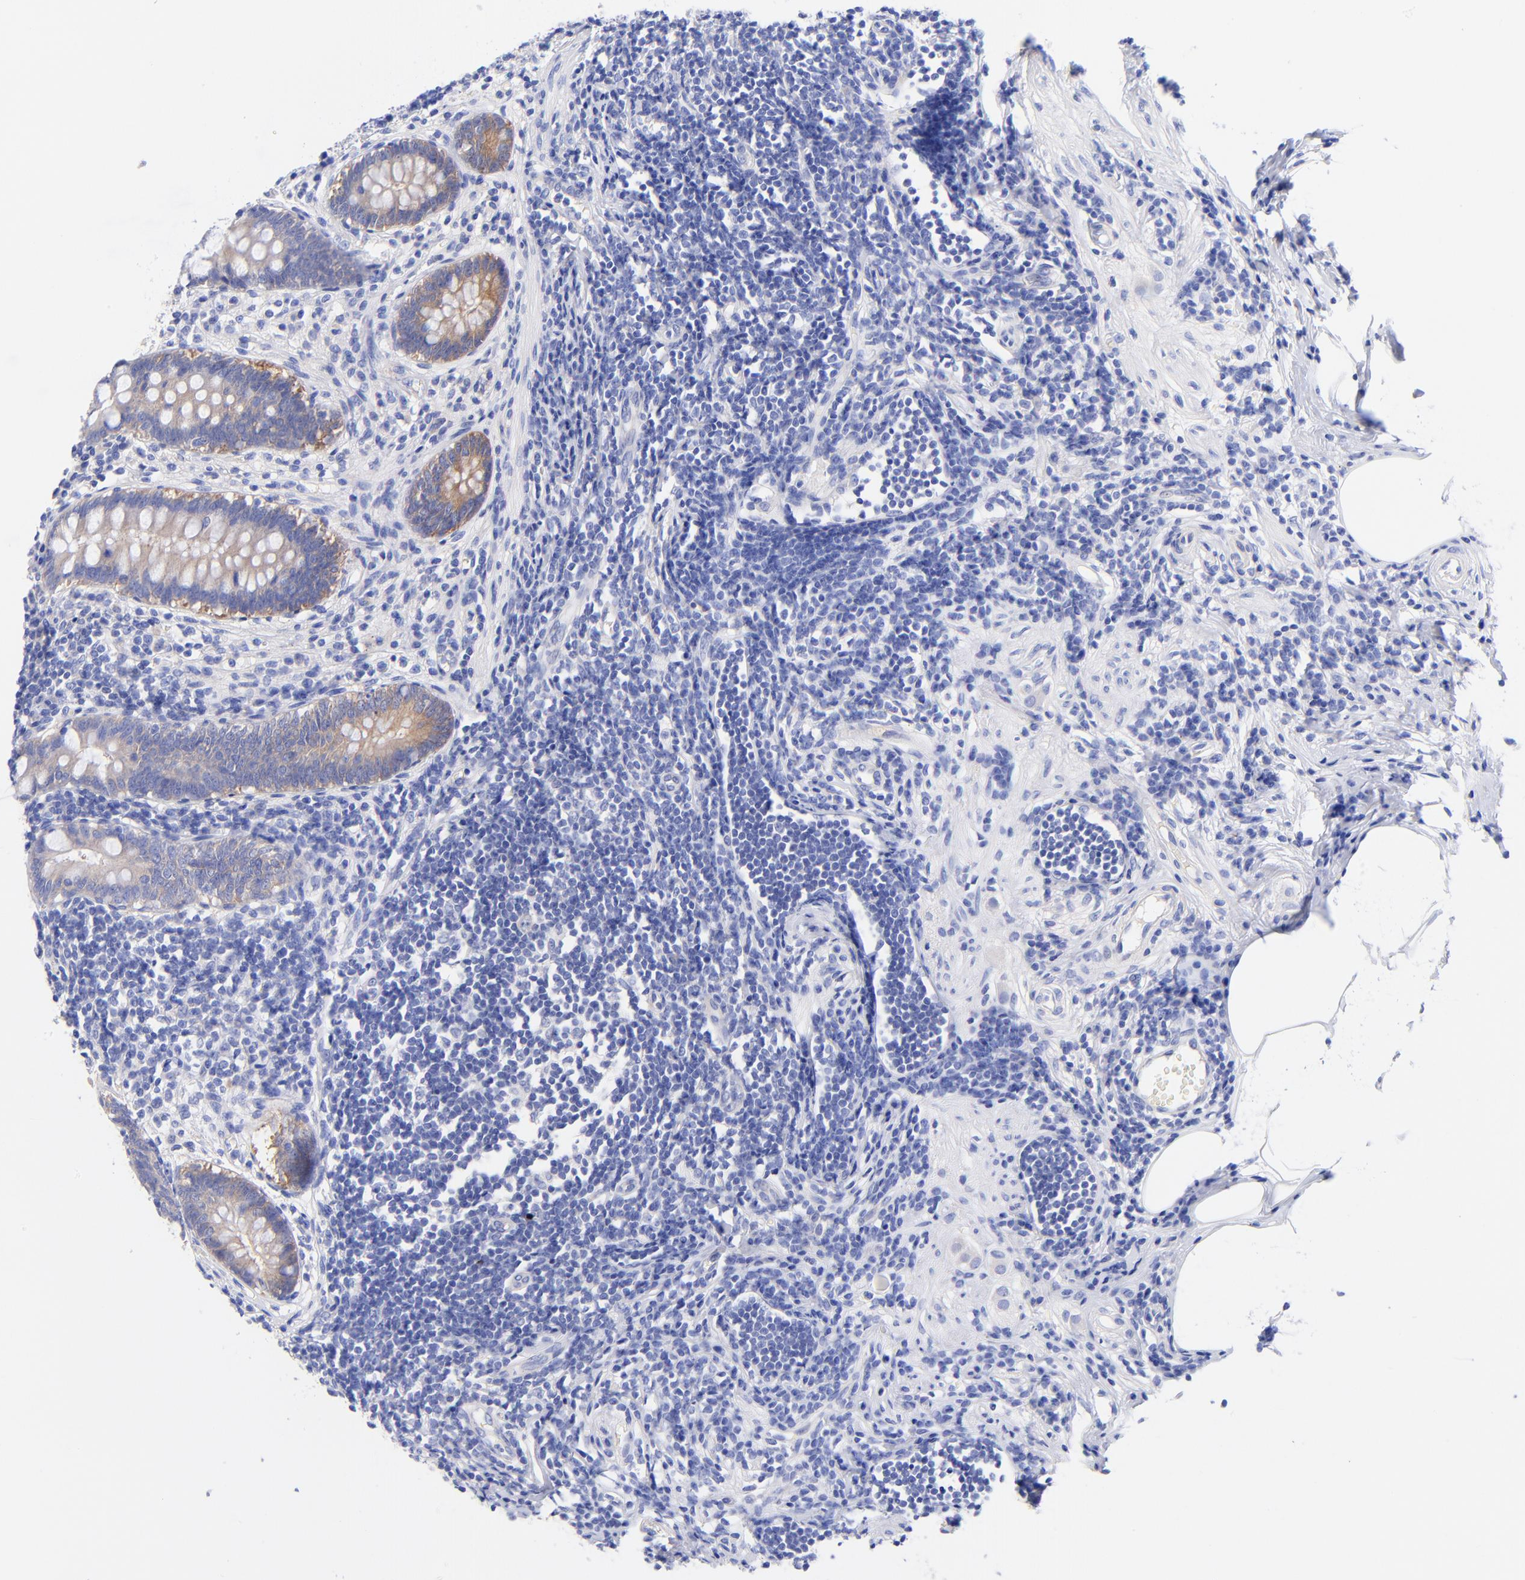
{"staining": {"intensity": "weak", "quantity": "25%-75%", "location": "cytoplasmic/membranous"}, "tissue": "appendix", "cell_type": "Glandular cells", "image_type": "normal", "snomed": [{"axis": "morphology", "description": "Normal tissue, NOS"}, {"axis": "topography", "description": "Appendix"}], "caption": "Brown immunohistochemical staining in benign appendix reveals weak cytoplasmic/membranous positivity in about 25%-75% of glandular cells. Using DAB (brown) and hematoxylin (blue) stains, captured at high magnification using brightfield microscopy.", "gene": "GPHN", "patient": {"sex": "female", "age": 50}}